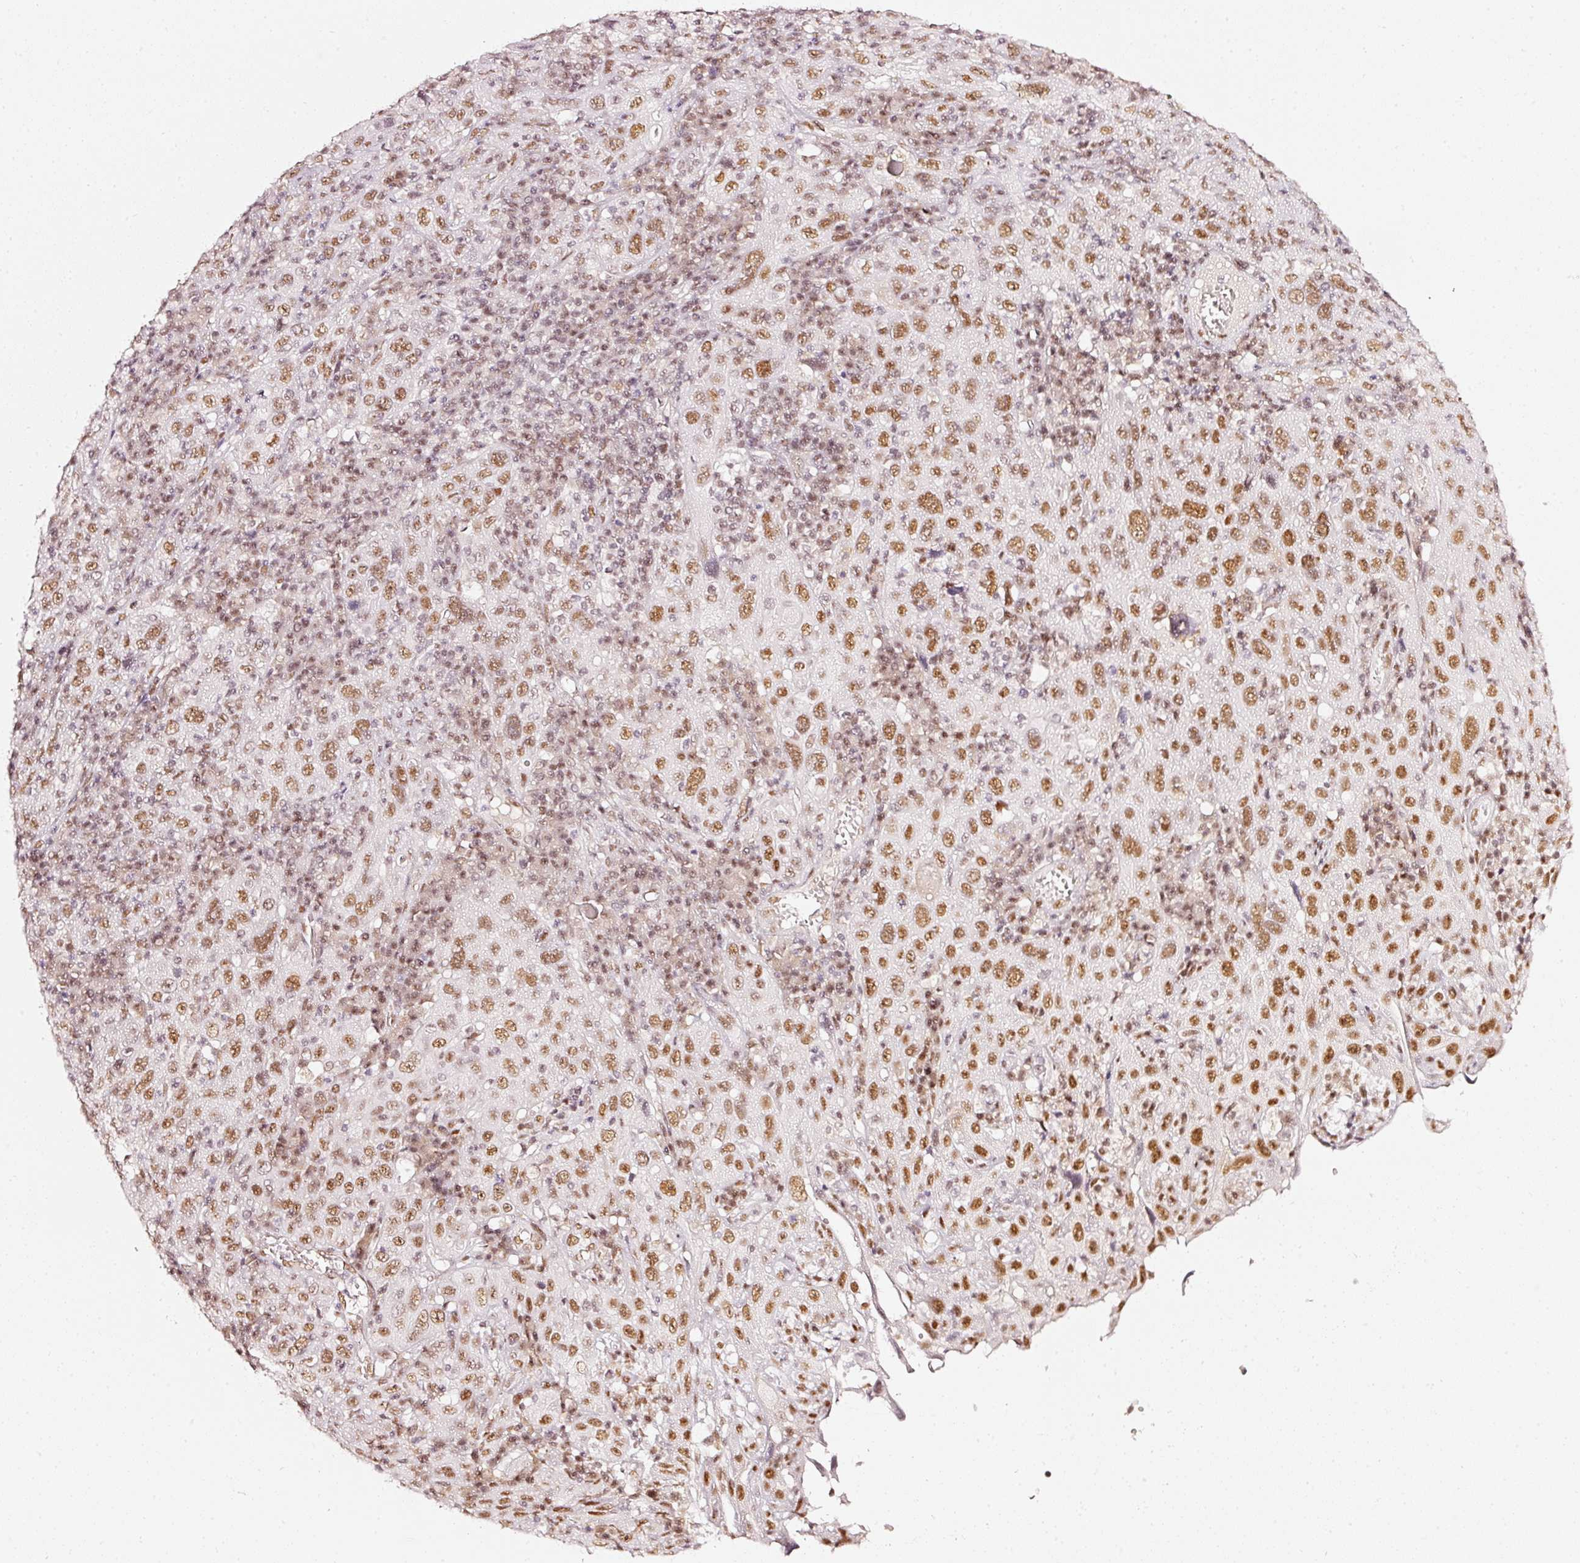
{"staining": {"intensity": "moderate", "quantity": ">75%", "location": "nuclear"}, "tissue": "cervical cancer", "cell_type": "Tumor cells", "image_type": "cancer", "snomed": [{"axis": "morphology", "description": "Squamous cell carcinoma, NOS"}, {"axis": "topography", "description": "Cervix"}], "caption": "Cervical squamous cell carcinoma tissue reveals moderate nuclear expression in approximately >75% of tumor cells", "gene": "PPP1R10", "patient": {"sex": "female", "age": 46}}